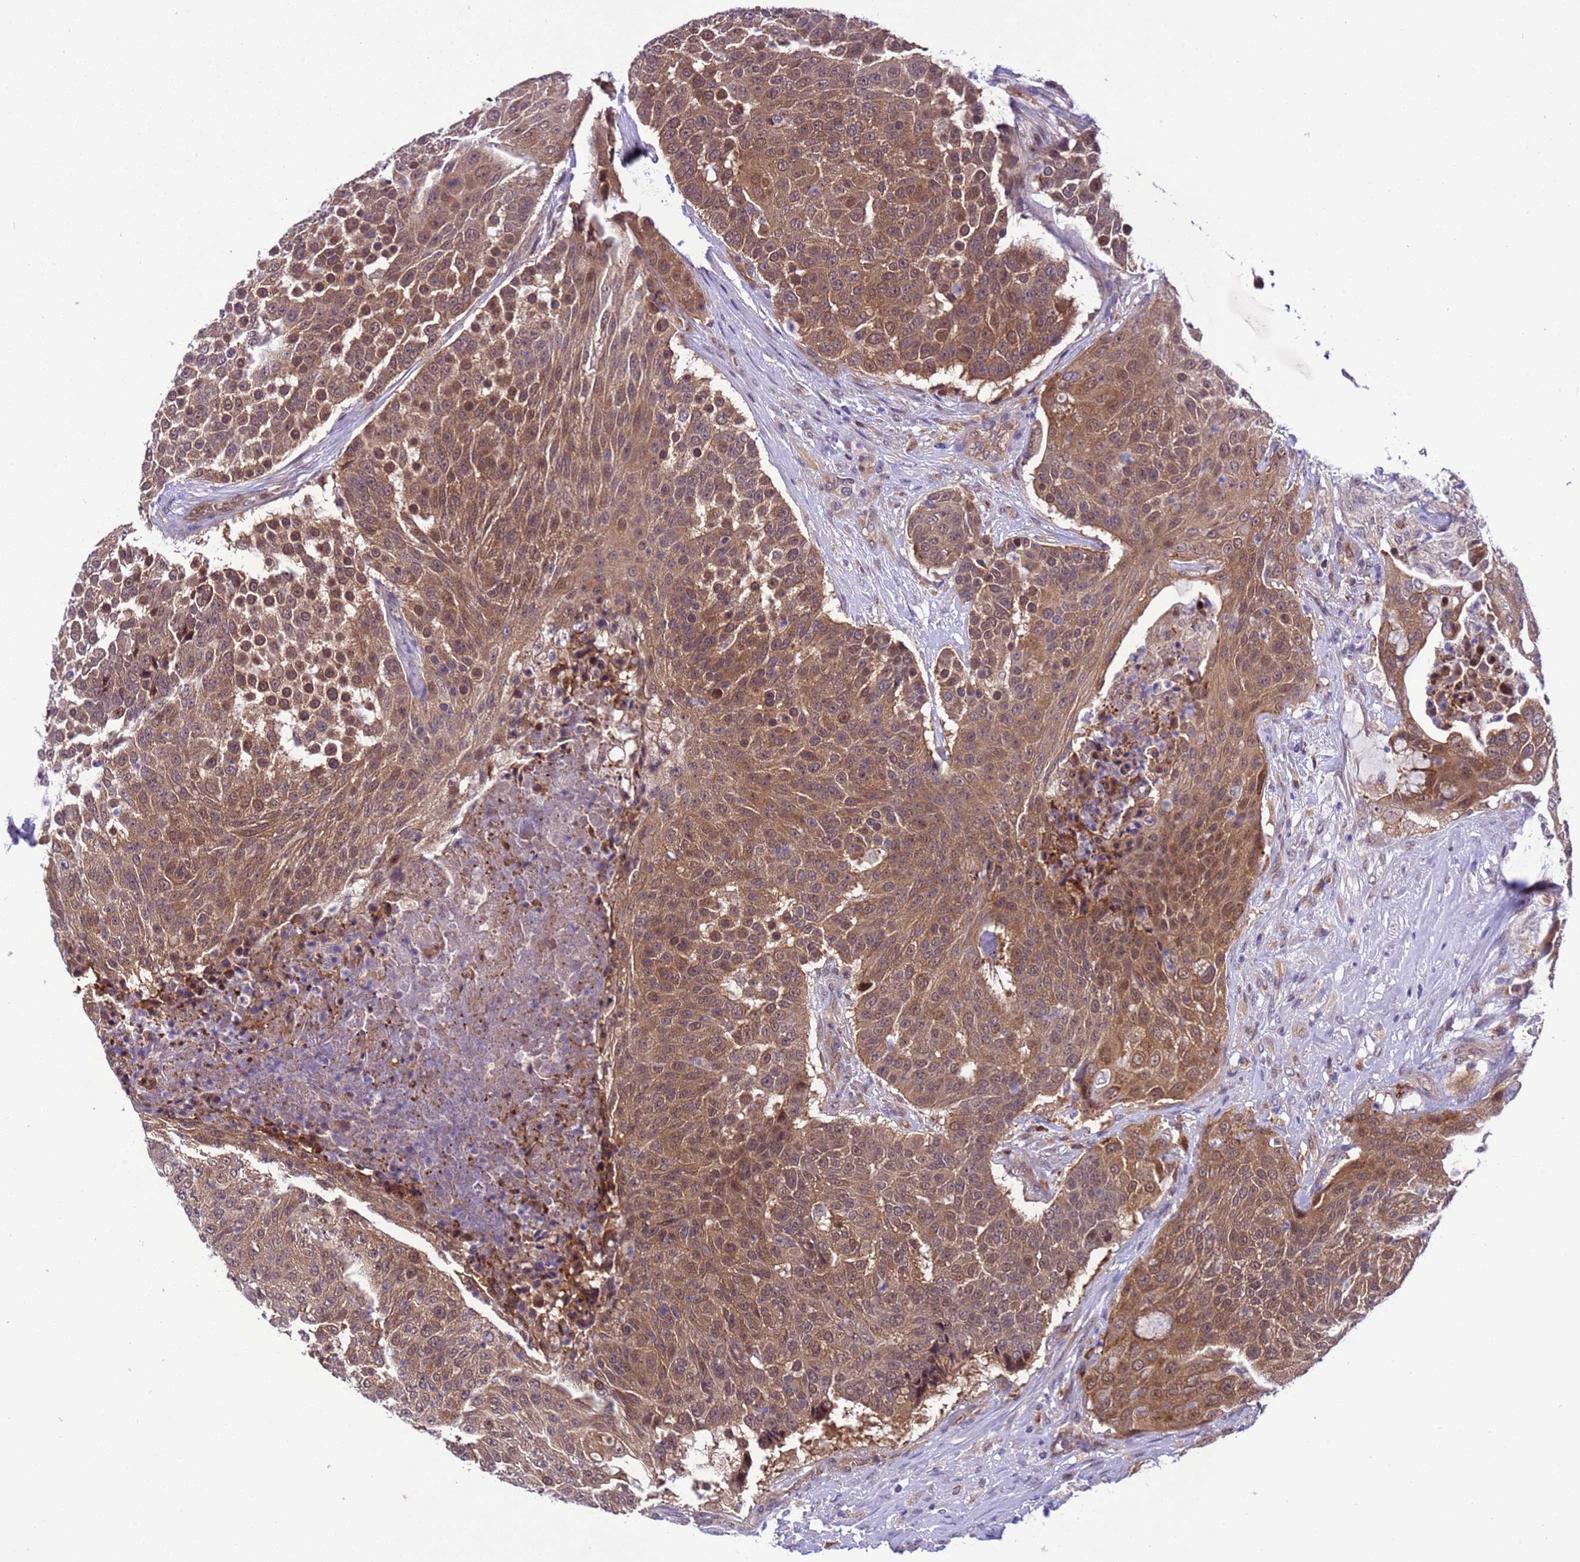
{"staining": {"intensity": "moderate", "quantity": ">75%", "location": "cytoplasmic/membranous,nuclear"}, "tissue": "urothelial cancer", "cell_type": "Tumor cells", "image_type": "cancer", "snomed": [{"axis": "morphology", "description": "Urothelial carcinoma, High grade"}, {"axis": "topography", "description": "Urinary bladder"}], "caption": "Moderate cytoplasmic/membranous and nuclear protein positivity is identified in about >75% of tumor cells in urothelial carcinoma (high-grade). (DAB (3,3'-diaminobenzidine) IHC, brown staining for protein, blue staining for nuclei).", "gene": "RASD1", "patient": {"sex": "female", "age": 63}}